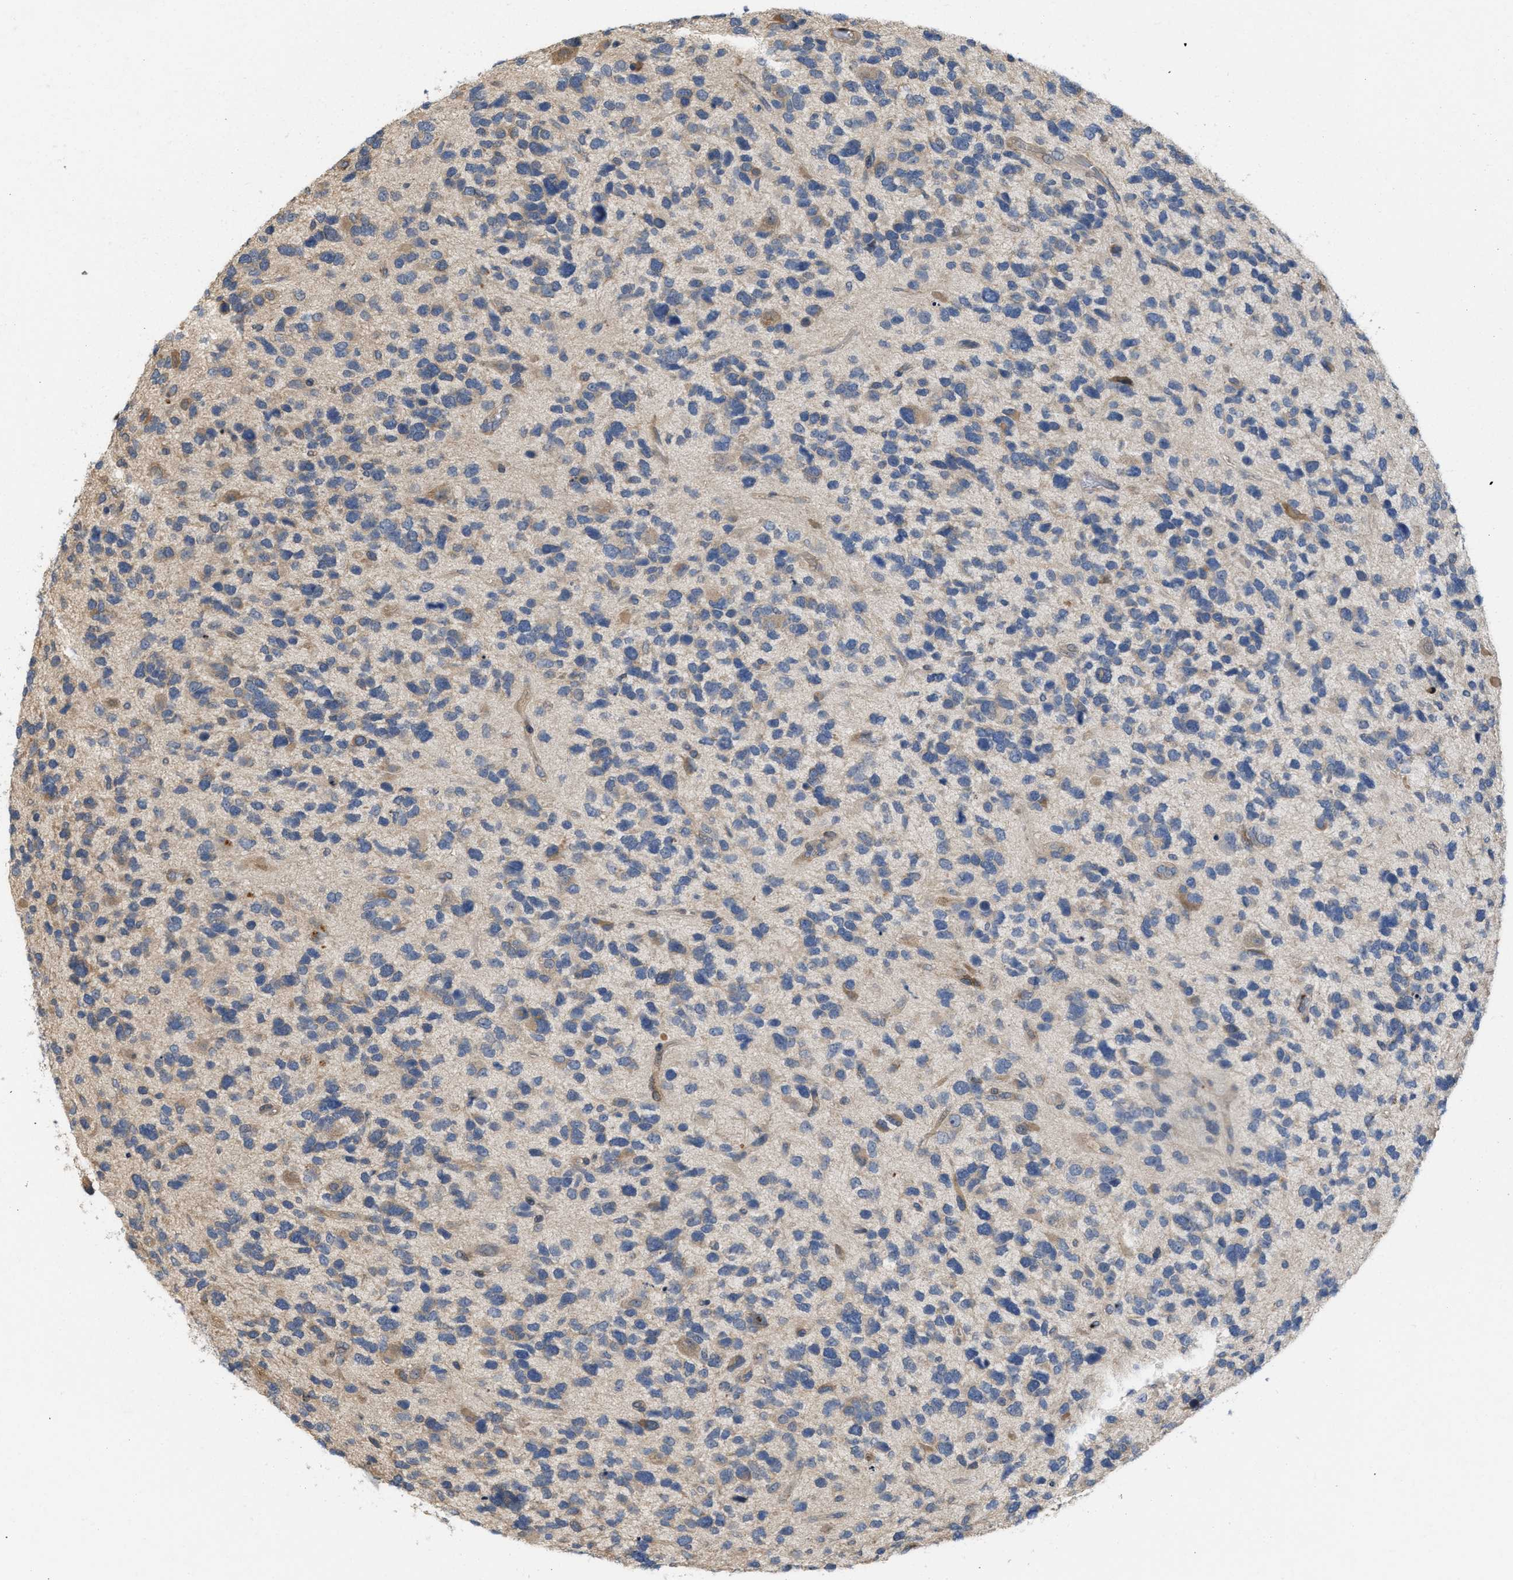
{"staining": {"intensity": "moderate", "quantity": "<25%", "location": "cytoplasmic/membranous"}, "tissue": "glioma", "cell_type": "Tumor cells", "image_type": "cancer", "snomed": [{"axis": "morphology", "description": "Glioma, malignant, High grade"}, {"axis": "topography", "description": "Brain"}], "caption": "Immunohistochemical staining of malignant glioma (high-grade) displays moderate cytoplasmic/membranous protein expression in about <25% of tumor cells.", "gene": "CSNK1A1", "patient": {"sex": "female", "age": 58}}